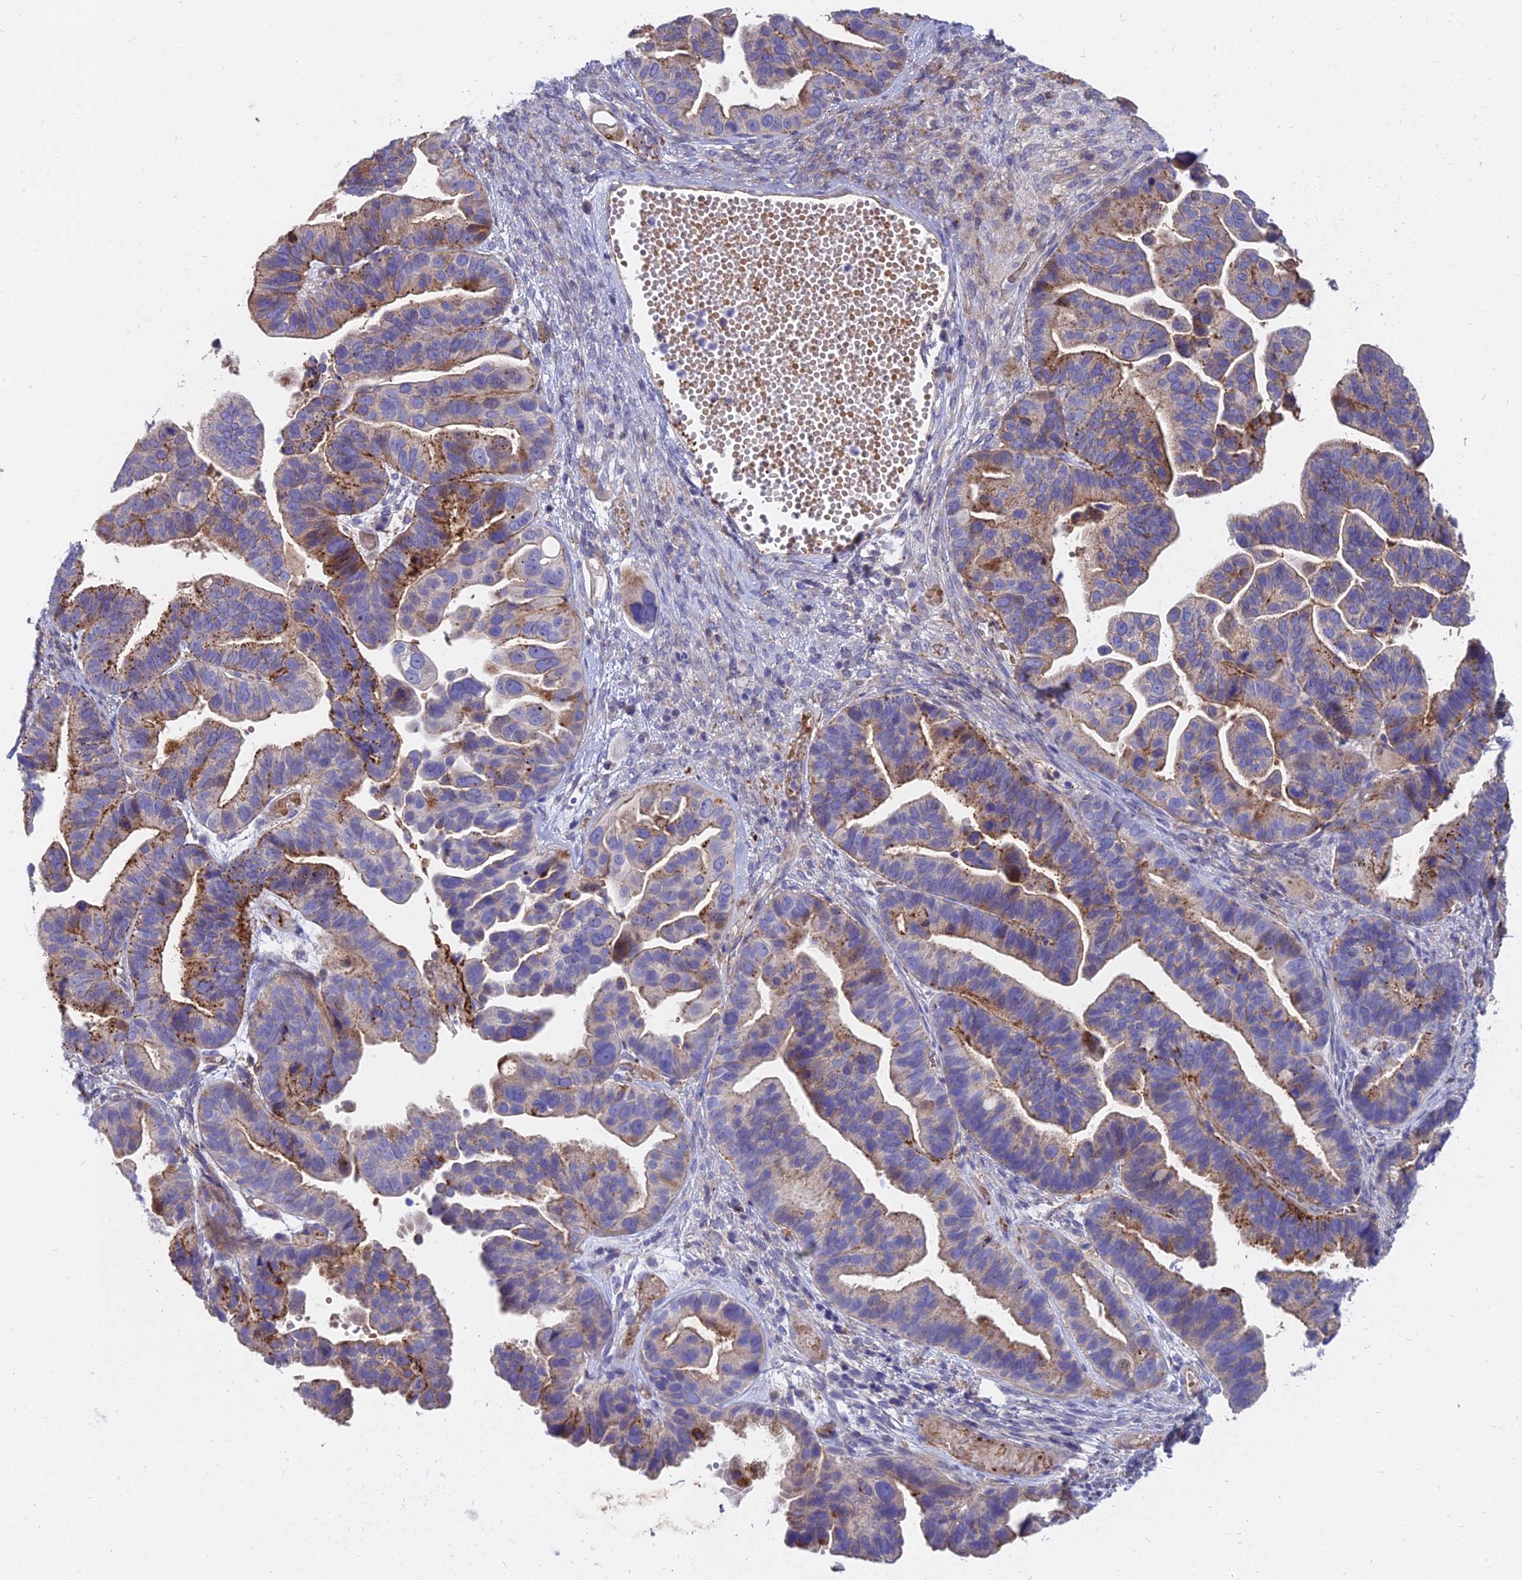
{"staining": {"intensity": "strong", "quantity": "25%-75%", "location": "cytoplasmic/membranous"}, "tissue": "ovarian cancer", "cell_type": "Tumor cells", "image_type": "cancer", "snomed": [{"axis": "morphology", "description": "Cystadenocarcinoma, serous, NOS"}, {"axis": "topography", "description": "Ovary"}], "caption": "Protein analysis of ovarian serous cystadenocarcinoma tissue exhibits strong cytoplasmic/membranous expression in approximately 25%-75% of tumor cells.", "gene": "FRMPD1", "patient": {"sex": "female", "age": 56}}